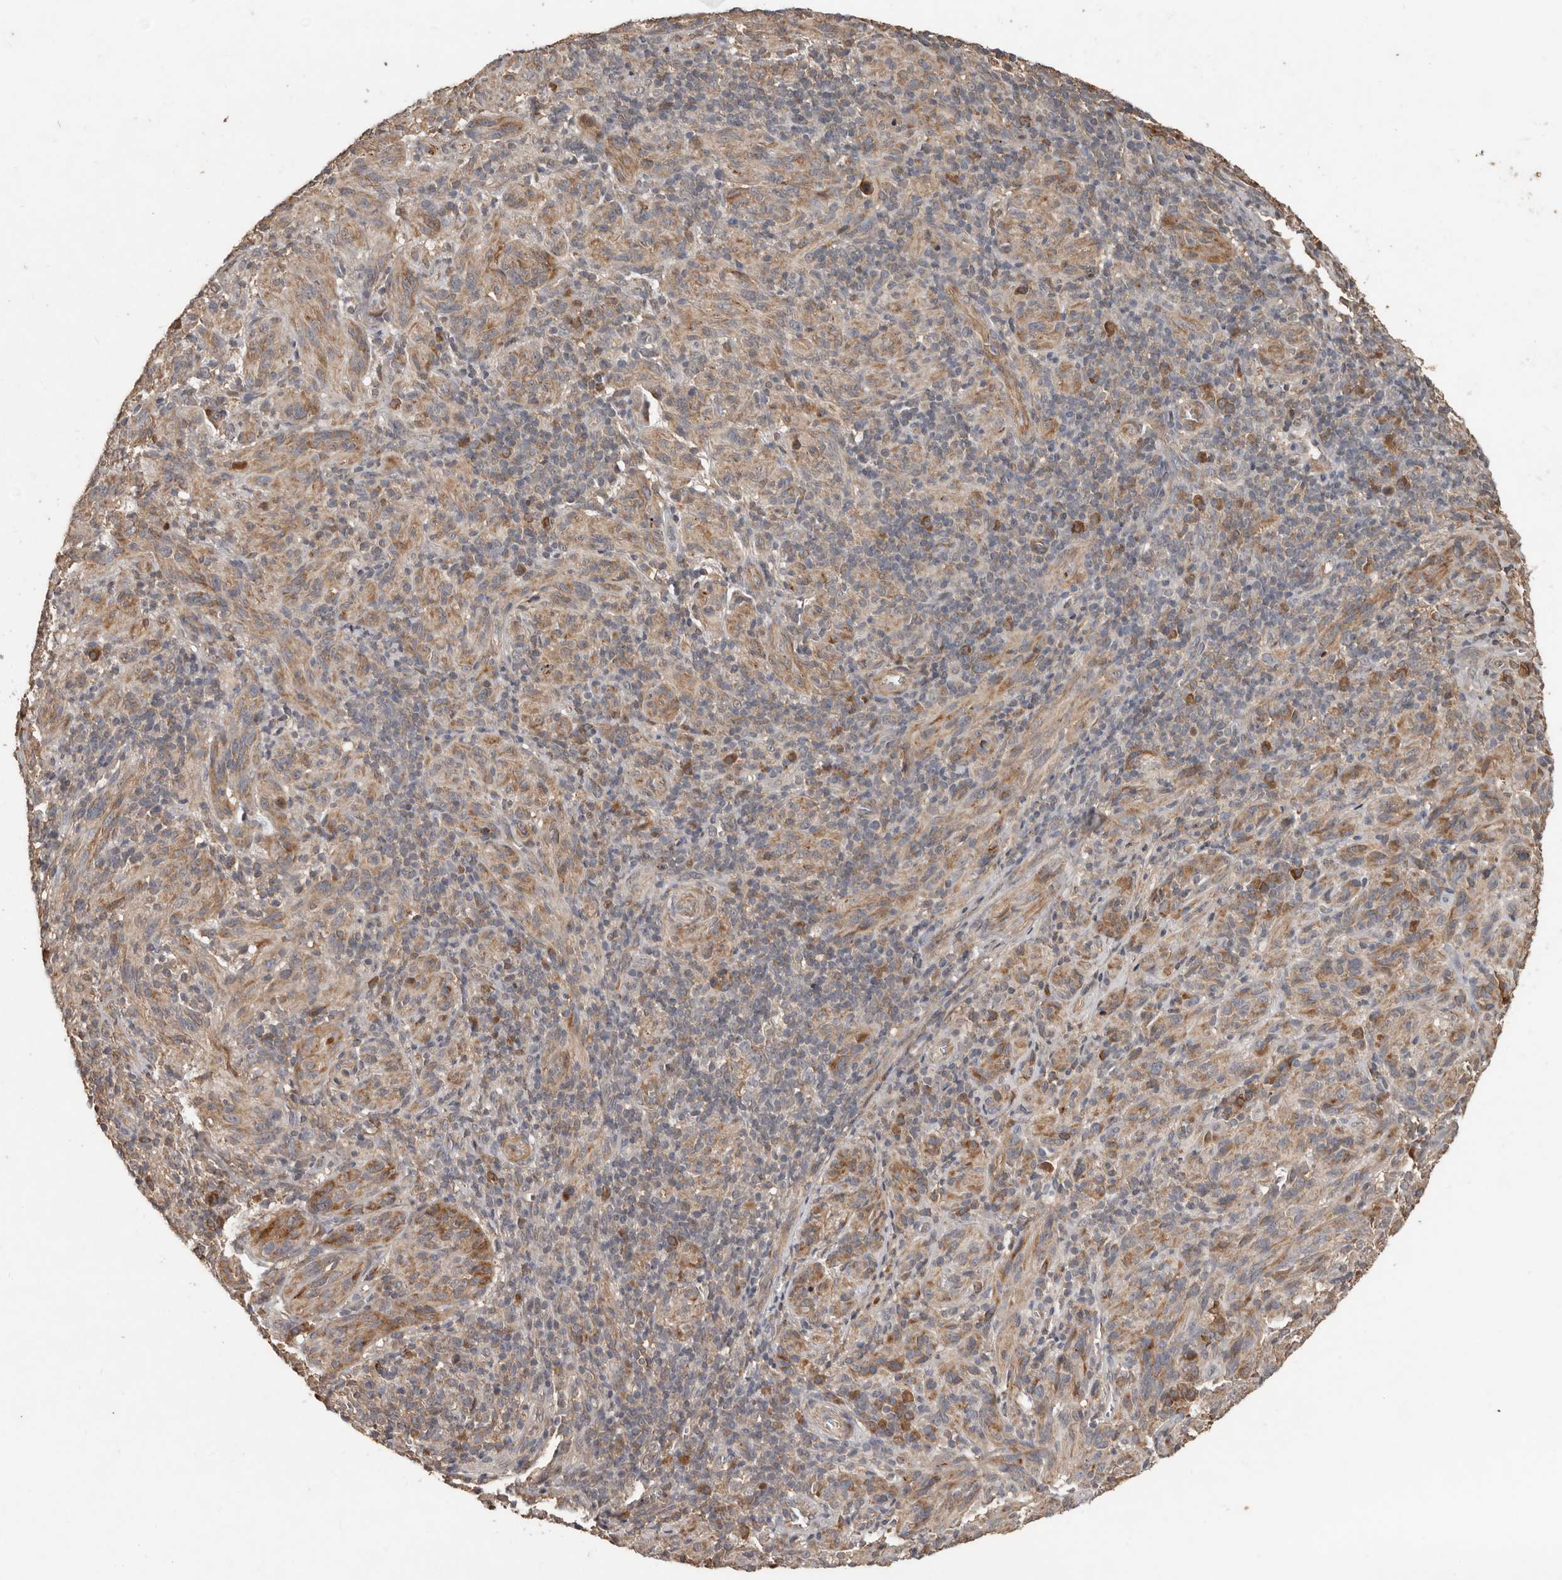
{"staining": {"intensity": "weak", "quantity": ">75%", "location": "cytoplasmic/membranous"}, "tissue": "melanoma", "cell_type": "Tumor cells", "image_type": "cancer", "snomed": [{"axis": "morphology", "description": "Malignant melanoma, NOS"}, {"axis": "topography", "description": "Skin of head"}], "caption": "Immunohistochemistry (IHC) staining of malignant melanoma, which displays low levels of weak cytoplasmic/membranous positivity in approximately >75% of tumor cells indicating weak cytoplasmic/membranous protein staining. The staining was performed using DAB (brown) for protein detection and nuclei were counterstained in hematoxylin (blue).", "gene": "KIF26B", "patient": {"sex": "male", "age": 96}}